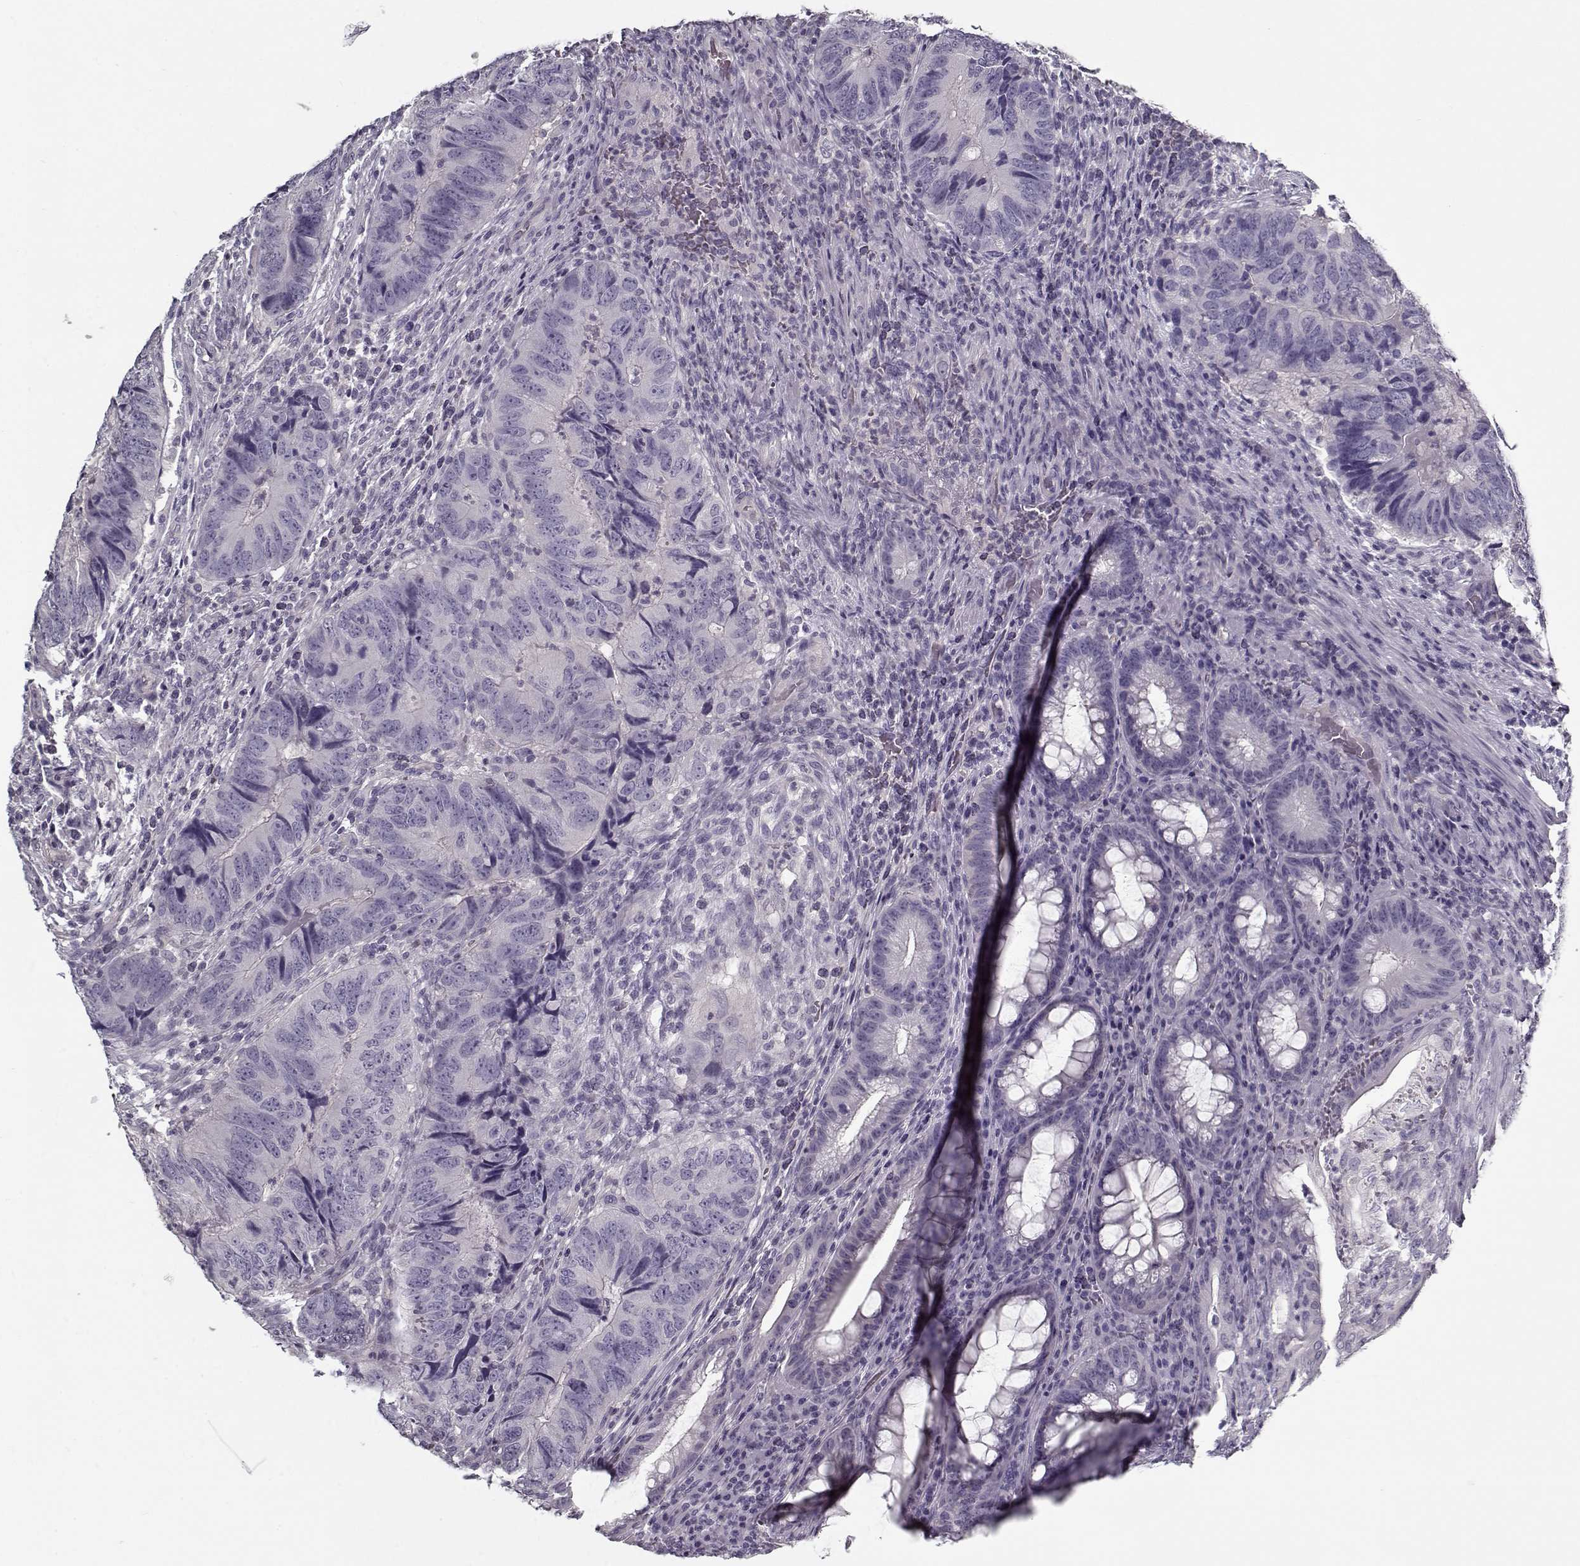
{"staining": {"intensity": "negative", "quantity": "none", "location": "none"}, "tissue": "colorectal cancer", "cell_type": "Tumor cells", "image_type": "cancer", "snomed": [{"axis": "morphology", "description": "Adenocarcinoma, NOS"}, {"axis": "topography", "description": "Colon"}], "caption": "The histopathology image exhibits no staining of tumor cells in adenocarcinoma (colorectal).", "gene": "CCDC136", "patient": {"sex": "male", "age": 79}}